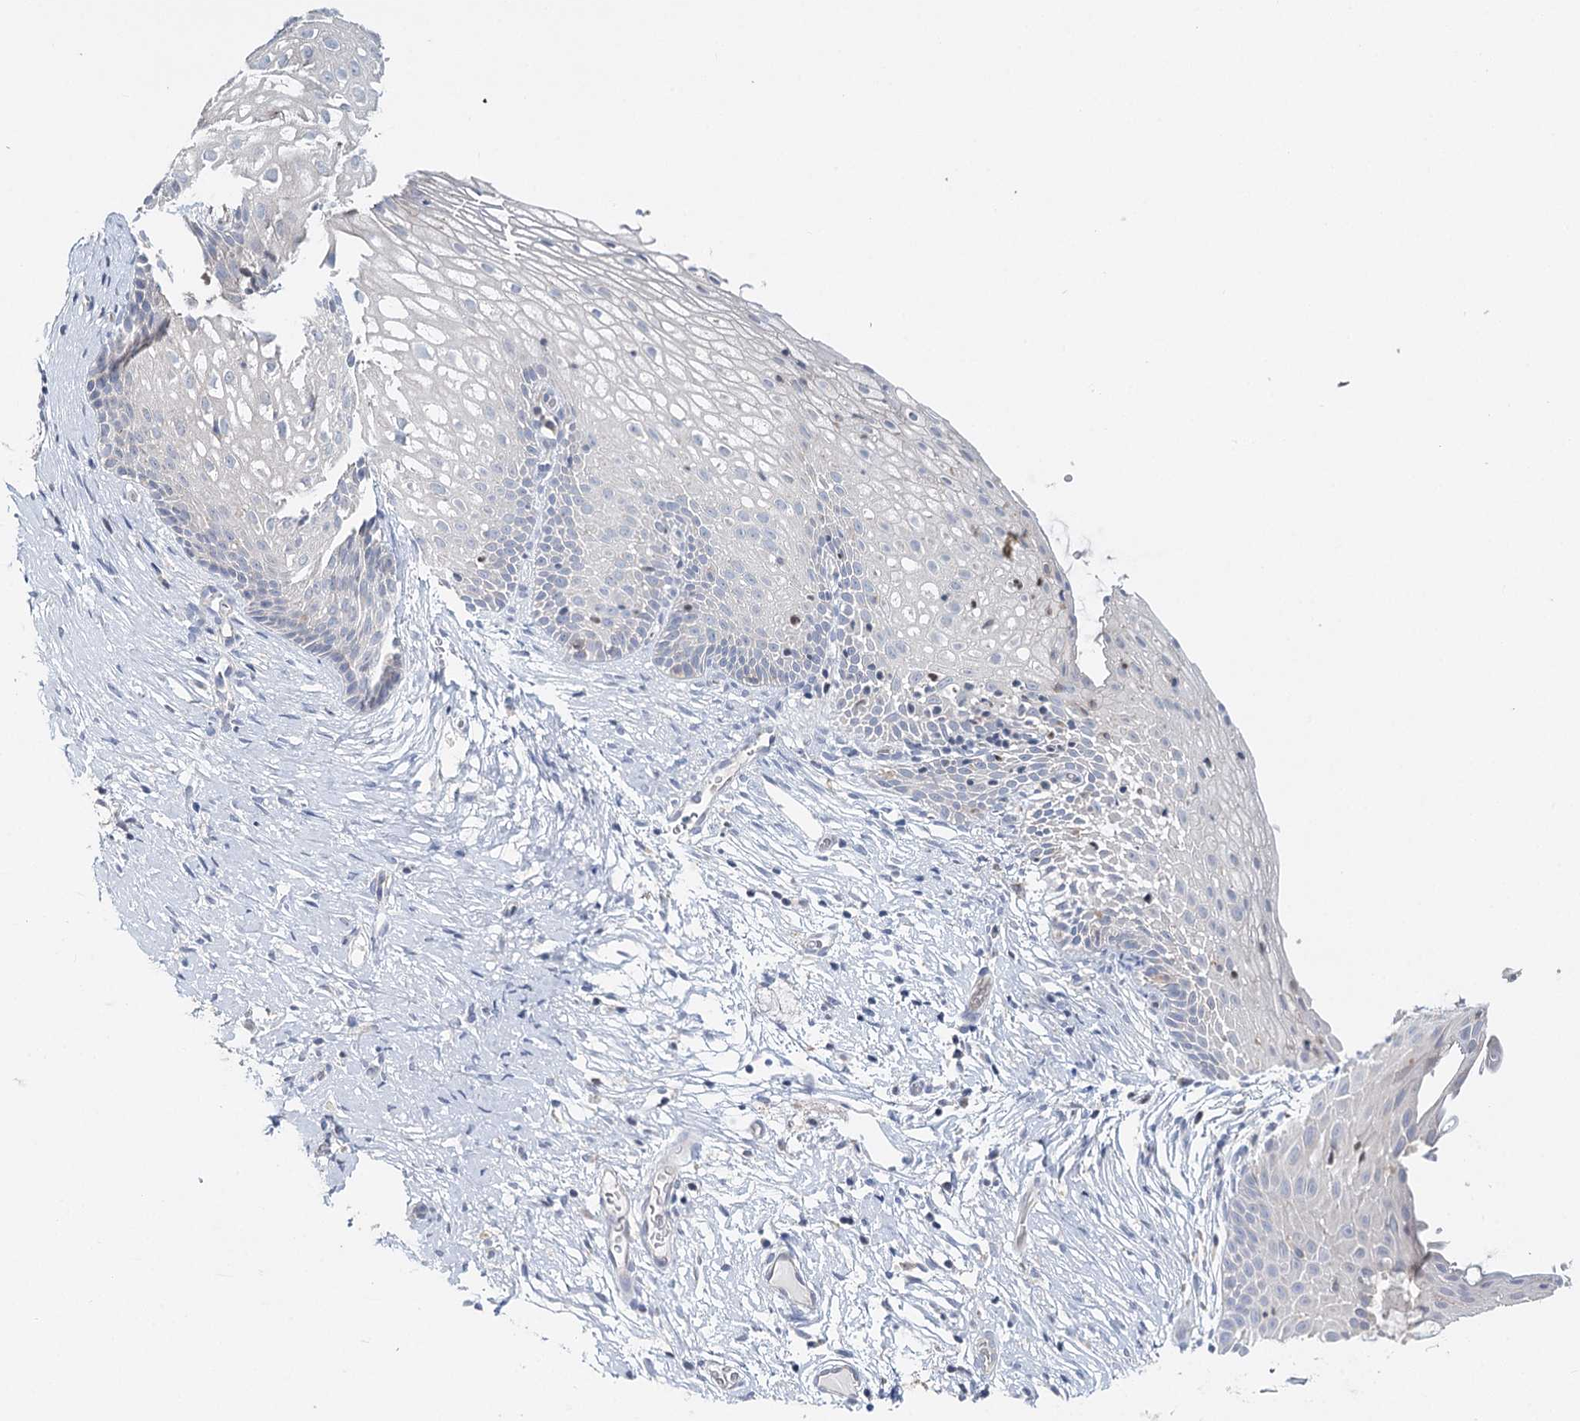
{"staining": {"intensity": "negative", "quantity": "none", "location": "none"}, "tissue": "cervix", "cell_type": "Glandular cells", "image_type": "normal", "snomed": [{"axis": "morphology", "description": "Normal tissue, NOS"}, {"axis": "topography", "description": "Cervix"}], "caption": "The photomicrograph shows no significant staining in glandular cells of cervix. (Brightfield microscopy of DAB (3,3'-diaminobenzidine) IHC at high magnification).", "gene": "DAPK1", "patient": {"sex": "female", "age": 33}}